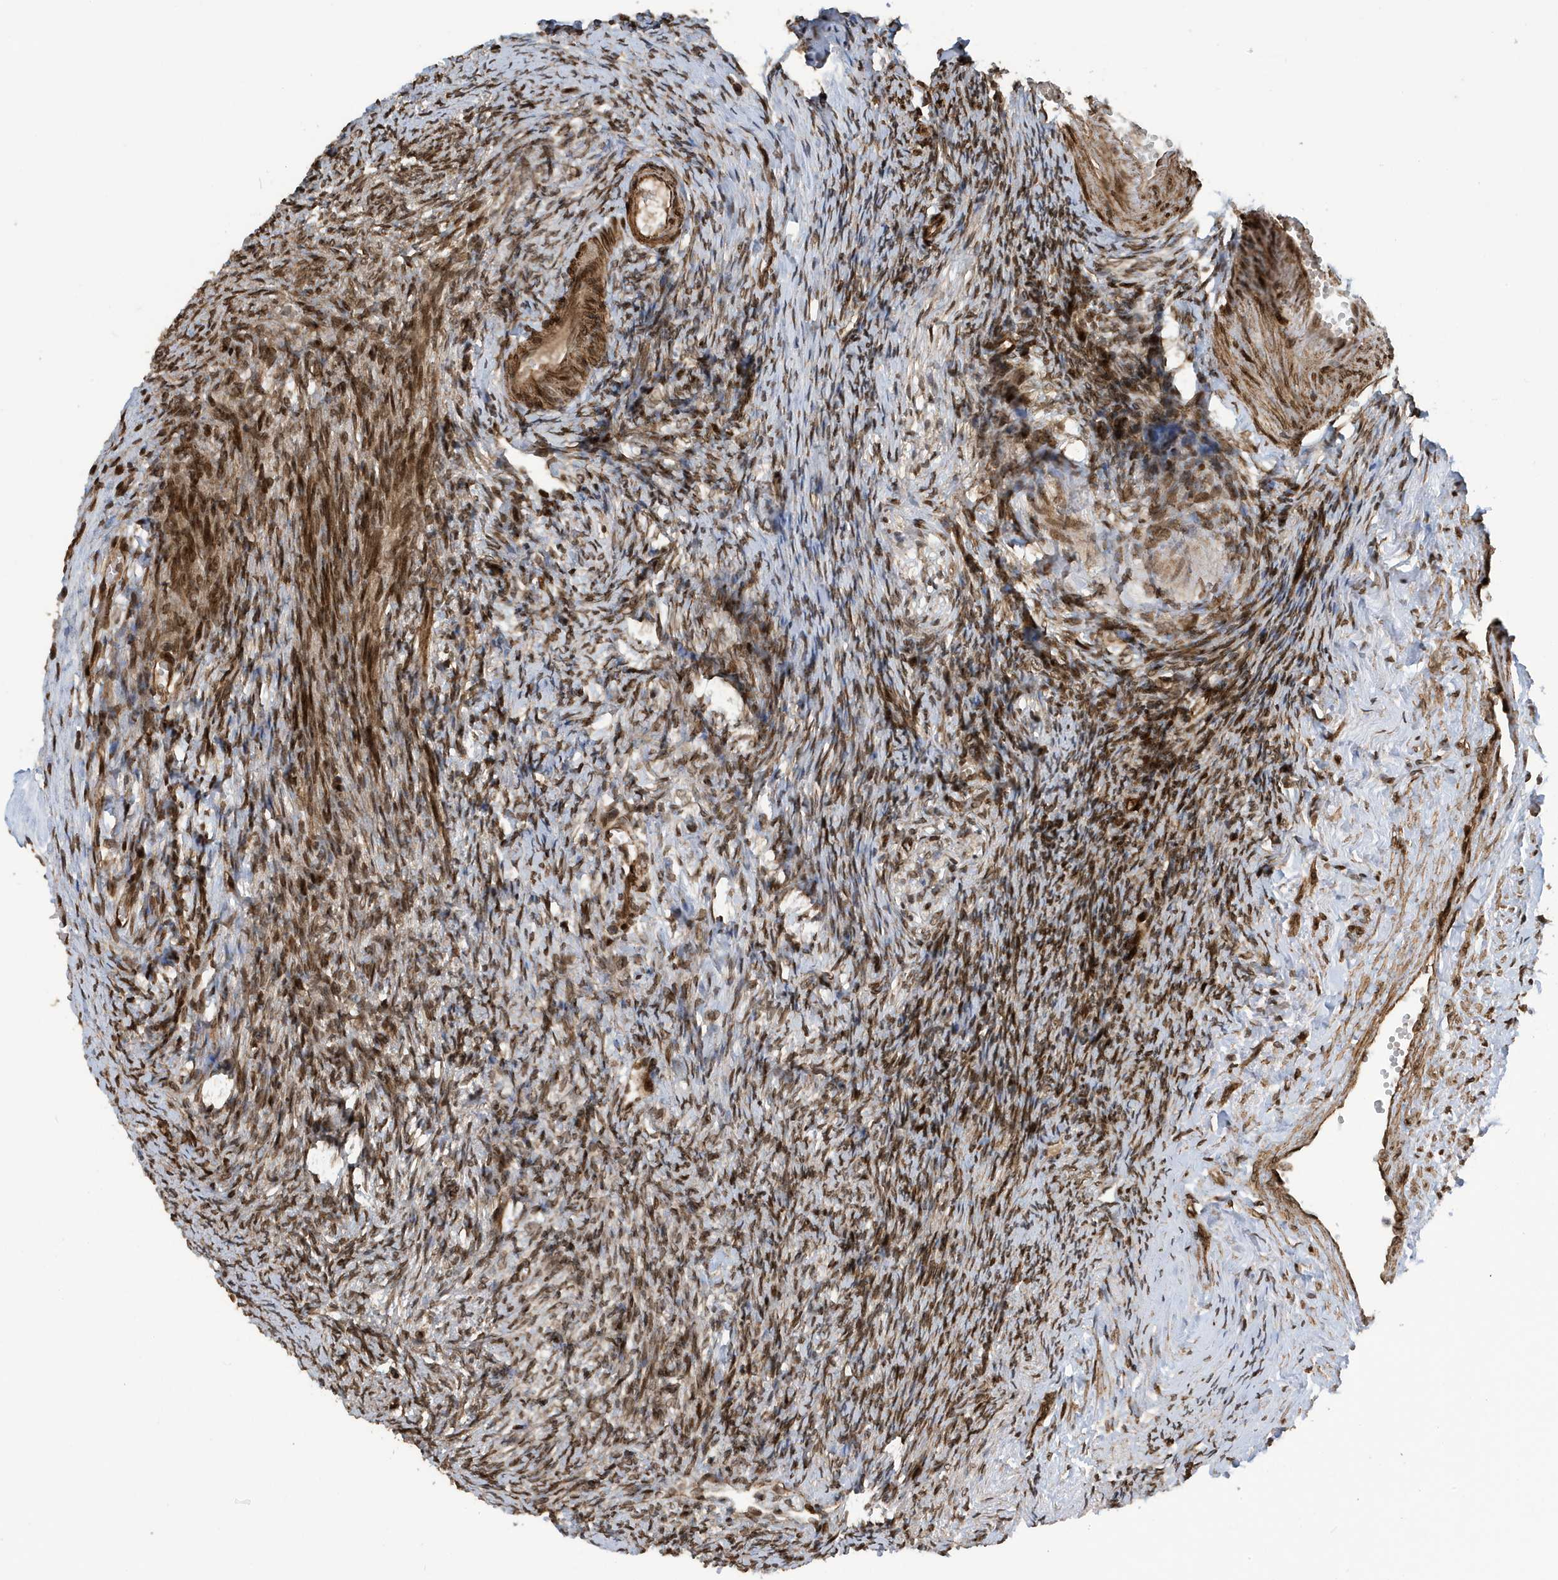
{"staining": {"intensity": "moderate", "quantity": ">75%", "location": "nuclear"}, "tissue": "ovary", "cell_type": "Ovarian stroma cells", "image_type": "normal", "snomed": [{"axis": "morphology", "description": "Normal tissue, NOS"}, {"axis": "morphology", "description": "Cyst, NOS"}, {"axis": "topography", "description": "Ovary"}], "caption": "Immunohistochemistry (IHC) (DAB) staining of unremarkable ovary displays moderate nuclear protein staining in approximately >75% of ovarian stroma cells.", "gene": "DUSP18", "patient": {"sex": "female", "age": 33}}